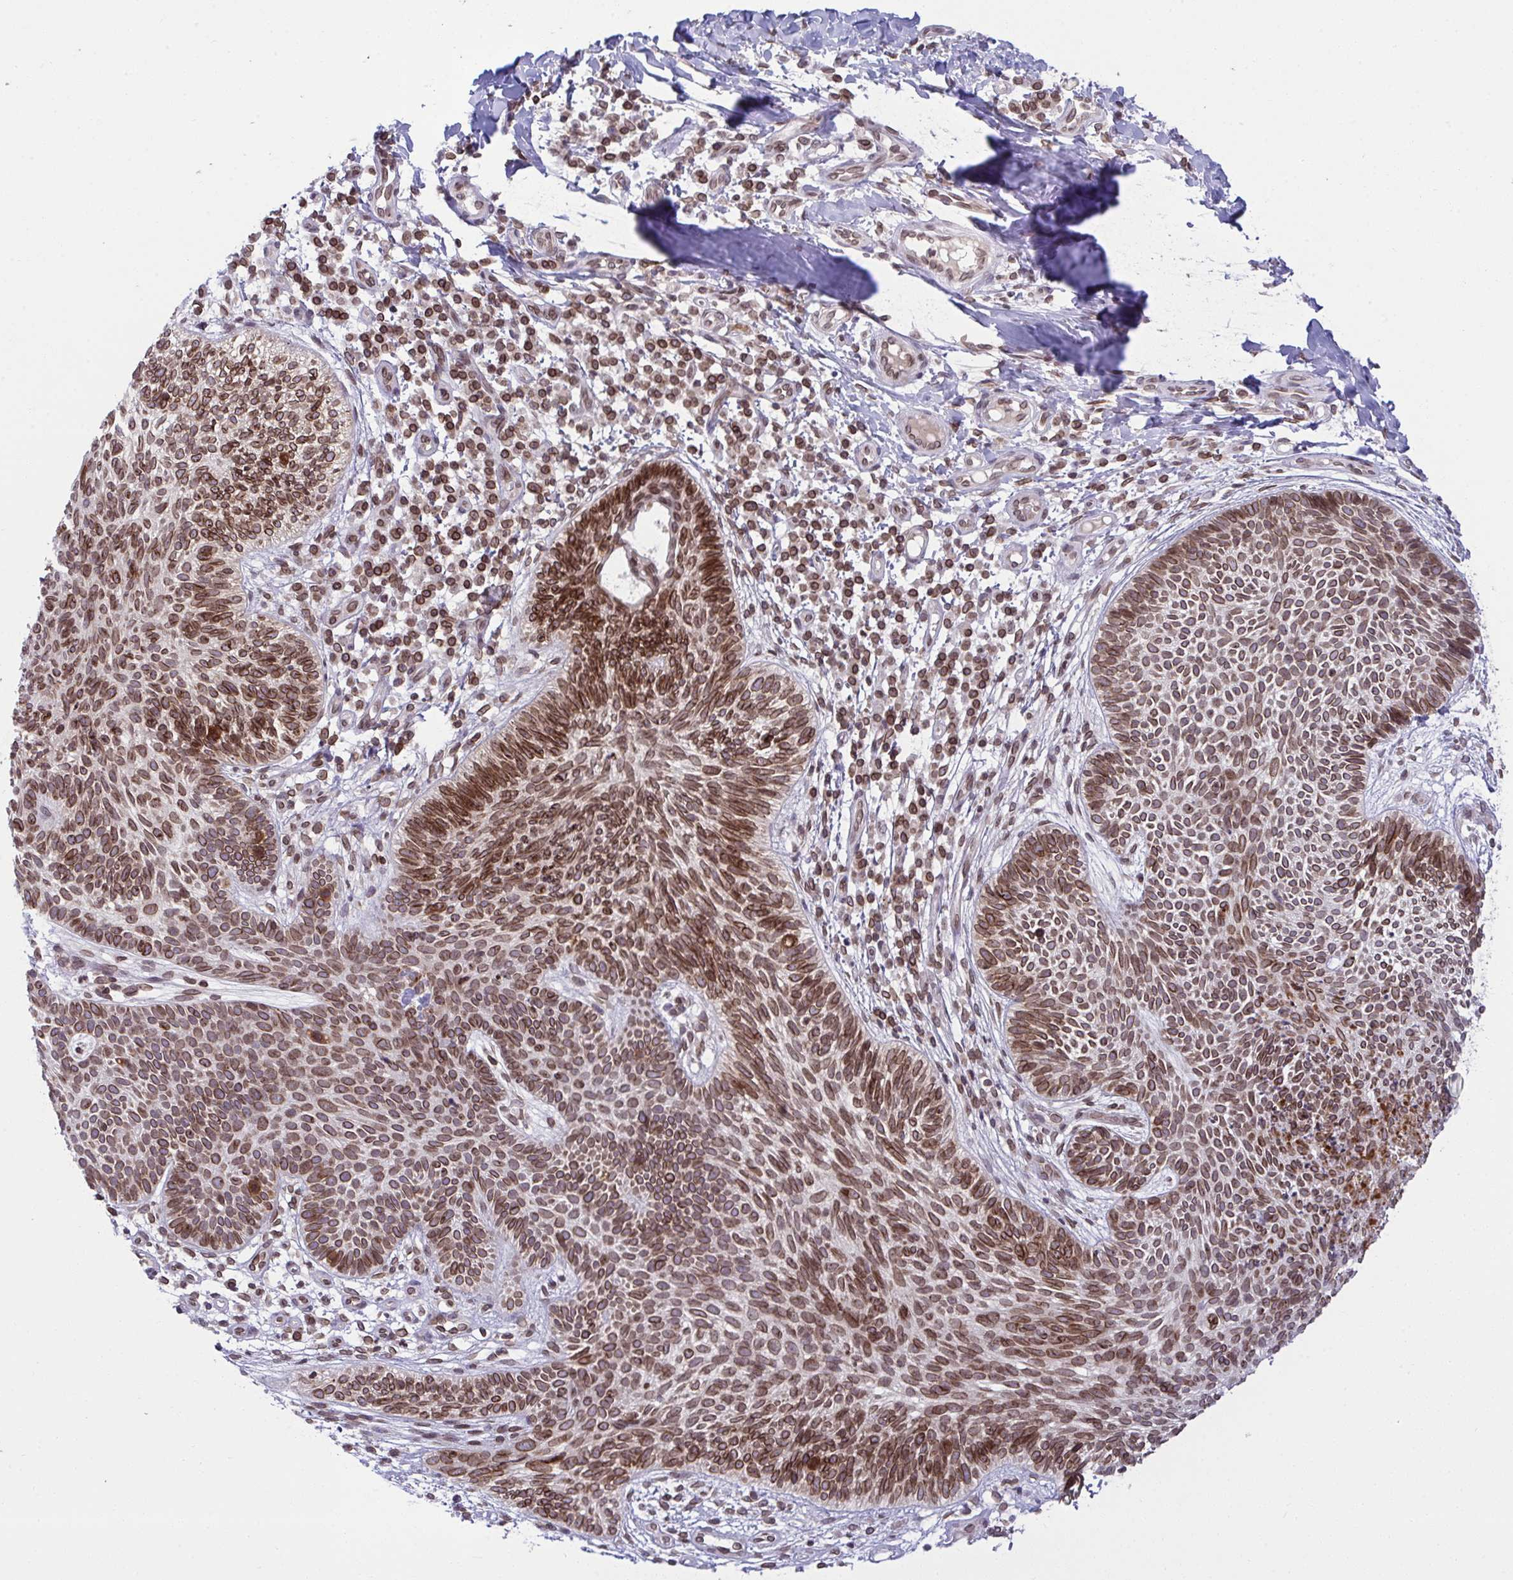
{"staining": {"intensity": "moderate", "quantity": ">75%", "location": "cytoplasmic/membranous,nuclear"}, "tissue": "skin cancer", "cell_type": "Tumor cells", "image_type": "cancer", "snomed": [{"axis": "morphology", "description": "Basal cell carcinoma"}, {"axis": "topography", "description": "Skin"}, {"axis": "topography", "description": "Skin of leg"}], "caption": "Immunohistochemical staining of skin cancer (basal cell carcinoma) shows medium levels of moderate cytoplasmic/membranous and nuclear positivity in about >75% of tumor cells.", "gene": "RANBP2", "patient": {"sex": "female", "age": 87}}